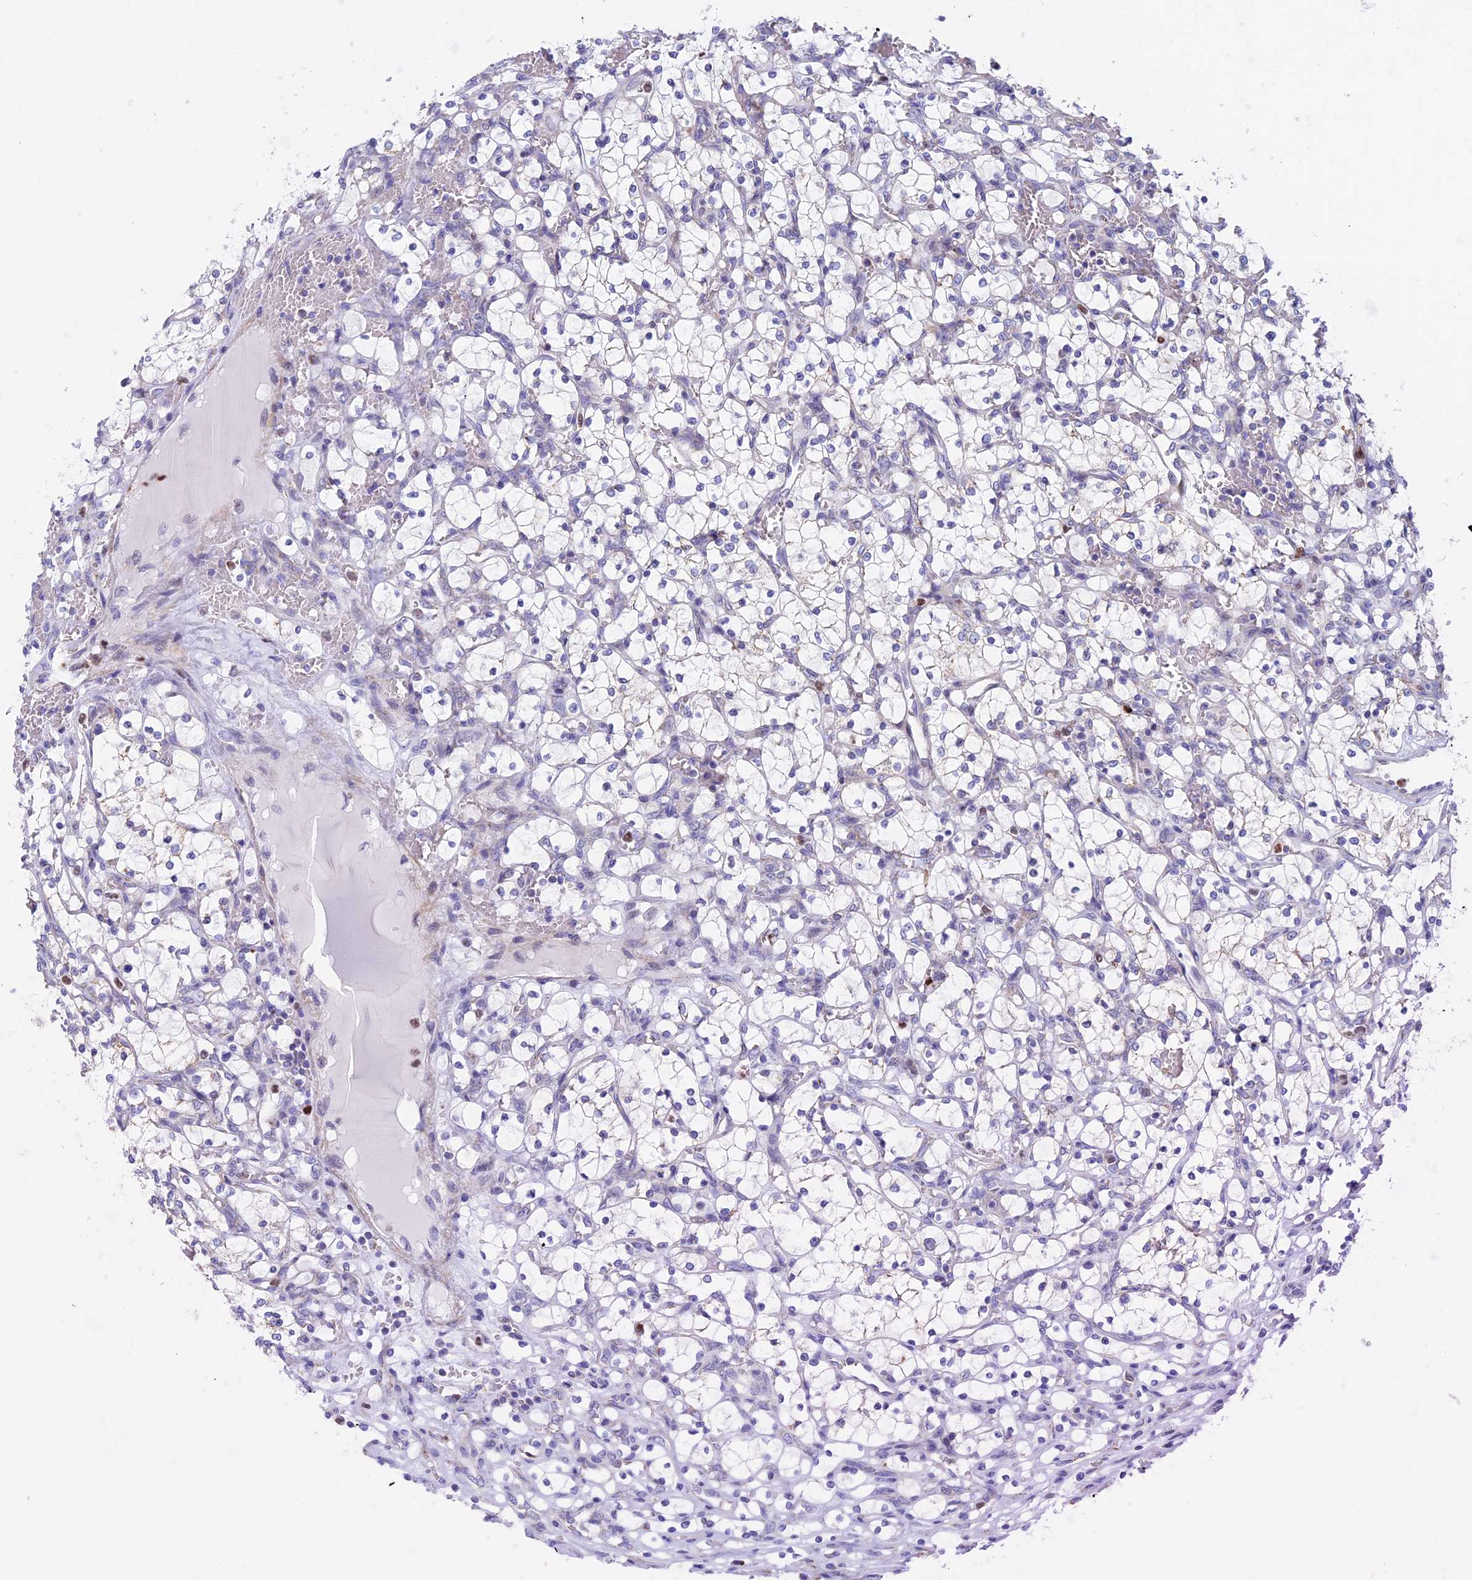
{"staining": {"intensity": "negative", "quantity": "none", "location": "none"}, "tissue": "renal cancer", "cell_type": "Tumor cells", "image_type": "cancer", "snomed": [{"axis": "morphology", "description": "Adenocarcinoma, NOS"}, {"axis": "topography", "description": "Kidney"}], "caption": "Immunohistochemistry (IHC) of renal adenocarcinoma shows no staining in tumor cells.", "gene": "ACSS1", "patient": {"sex": "female", "age": 69}}